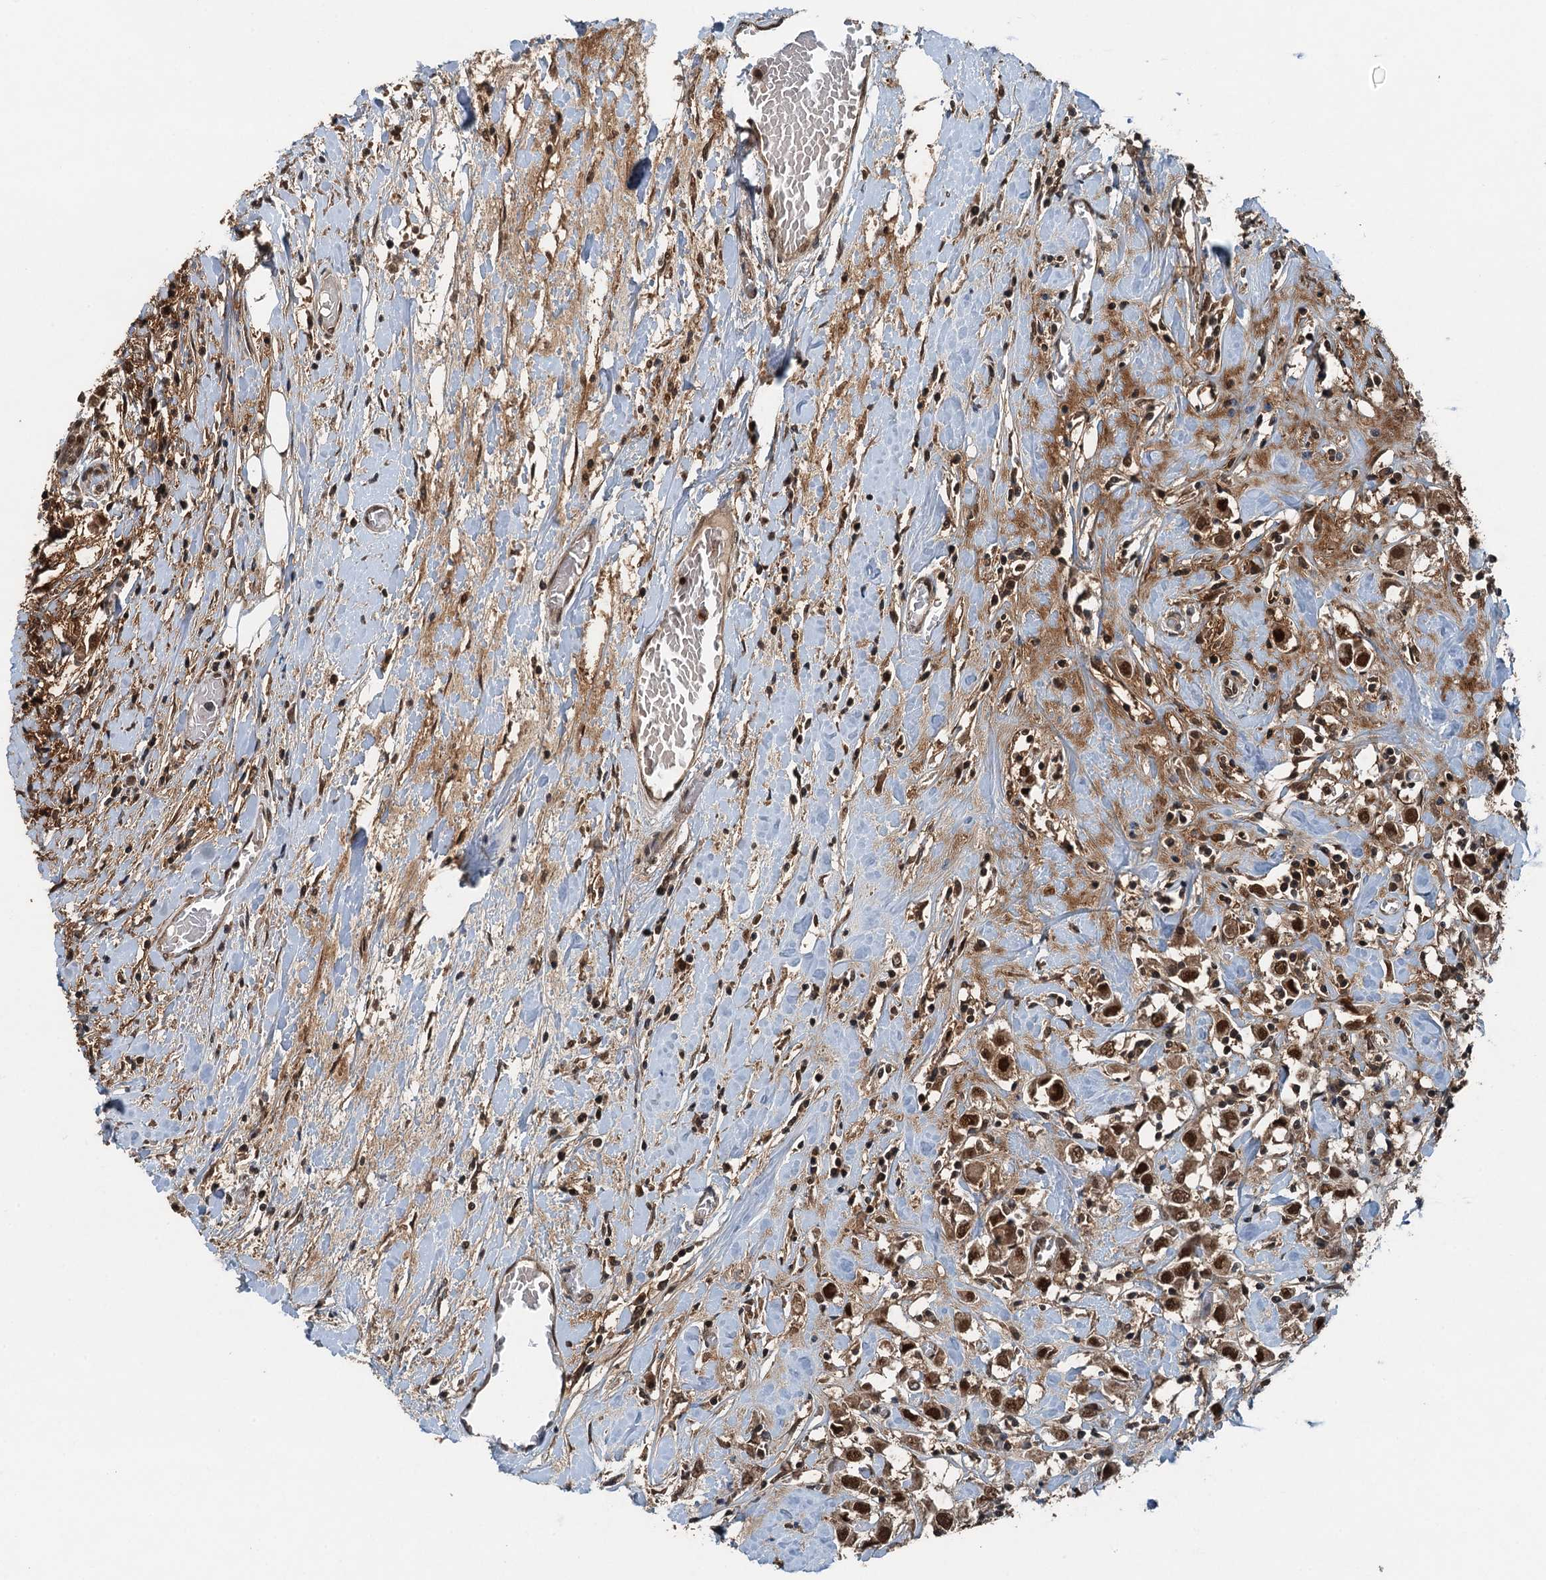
{"staining": {"intensity": "strong", "quantity": ">75%", "location": "nuclear"}, "tissue": "breast cancer", "cell_type": "Tumor cells", "image_type": "cancer", "snomed": [{"axis": "morphology", "description": "Duct carcinoma"}, {"axis": "topography", "description": "Breast"}], "caption": "Strong nuclear staining for a protein is appreciated in about >75% of tumor cells of breast intraductal carcinoma using immunohistochemistry (IHC).", "gene": "UBXN6", "patient": {"sex": "female", "age": 61}}